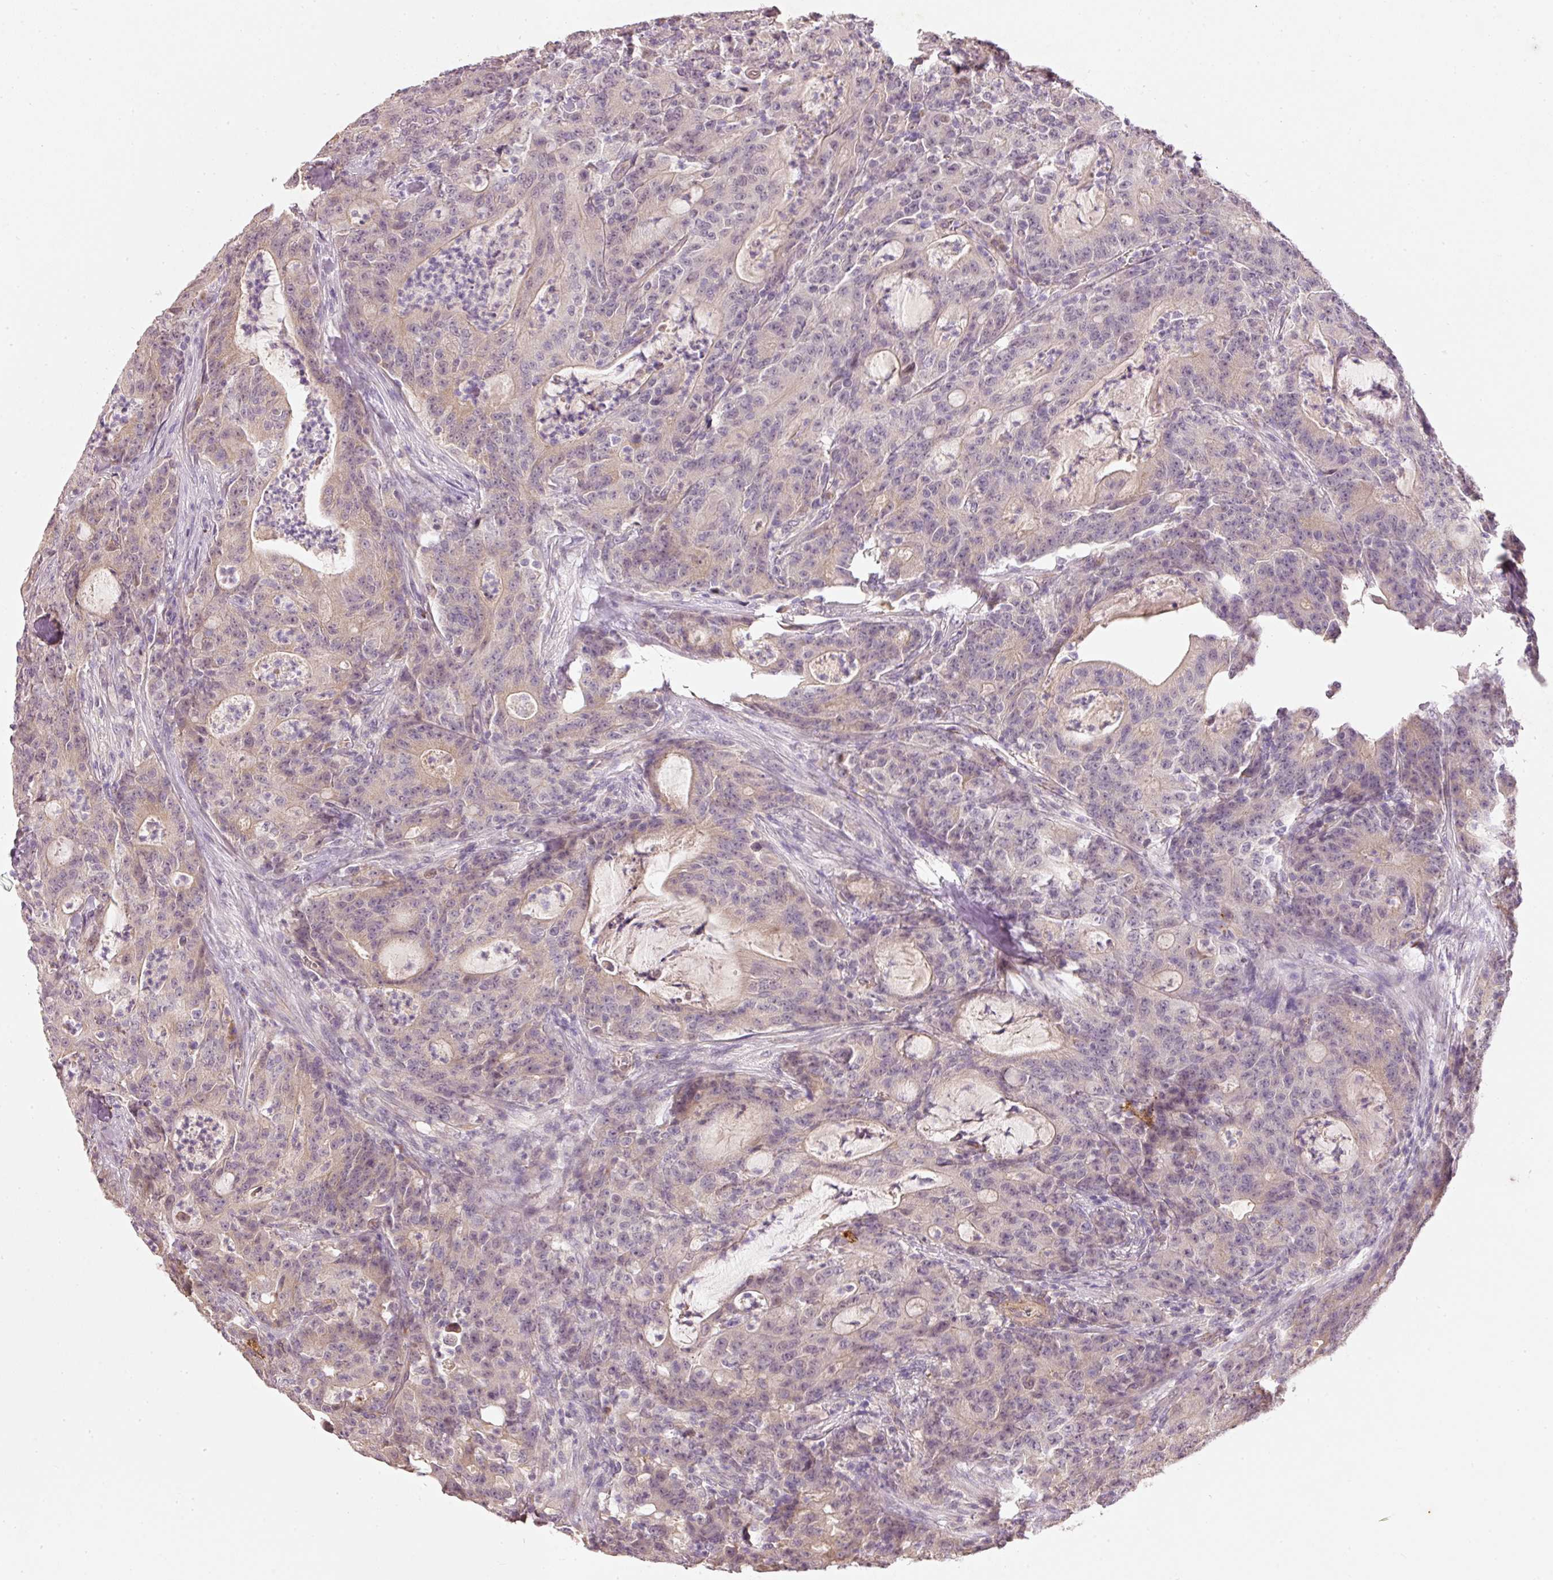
{"staining": {"intensity": "weak", "quantity": "25%-75%", "location": "cytoplasmic/membranous"}, "tissue": "colorectal cancer", "cell_type": "Tumor cells", "image_type": "cancer", "snomed": [{"axis": "morphology", "description": "Adenocarcinoma, NOS"}, {"axis": "topography", "description": "Colon"}], "caption": "This photomicrograph demonstrates immunohistochemistry (IHC) staining of human colorectal cancer, with low weak cytoplasmic/membranous positivity in approximately 25%-75% of tumor cells.", "gene": "RGL2", "patient": {"sex": "male", "age": 83}}